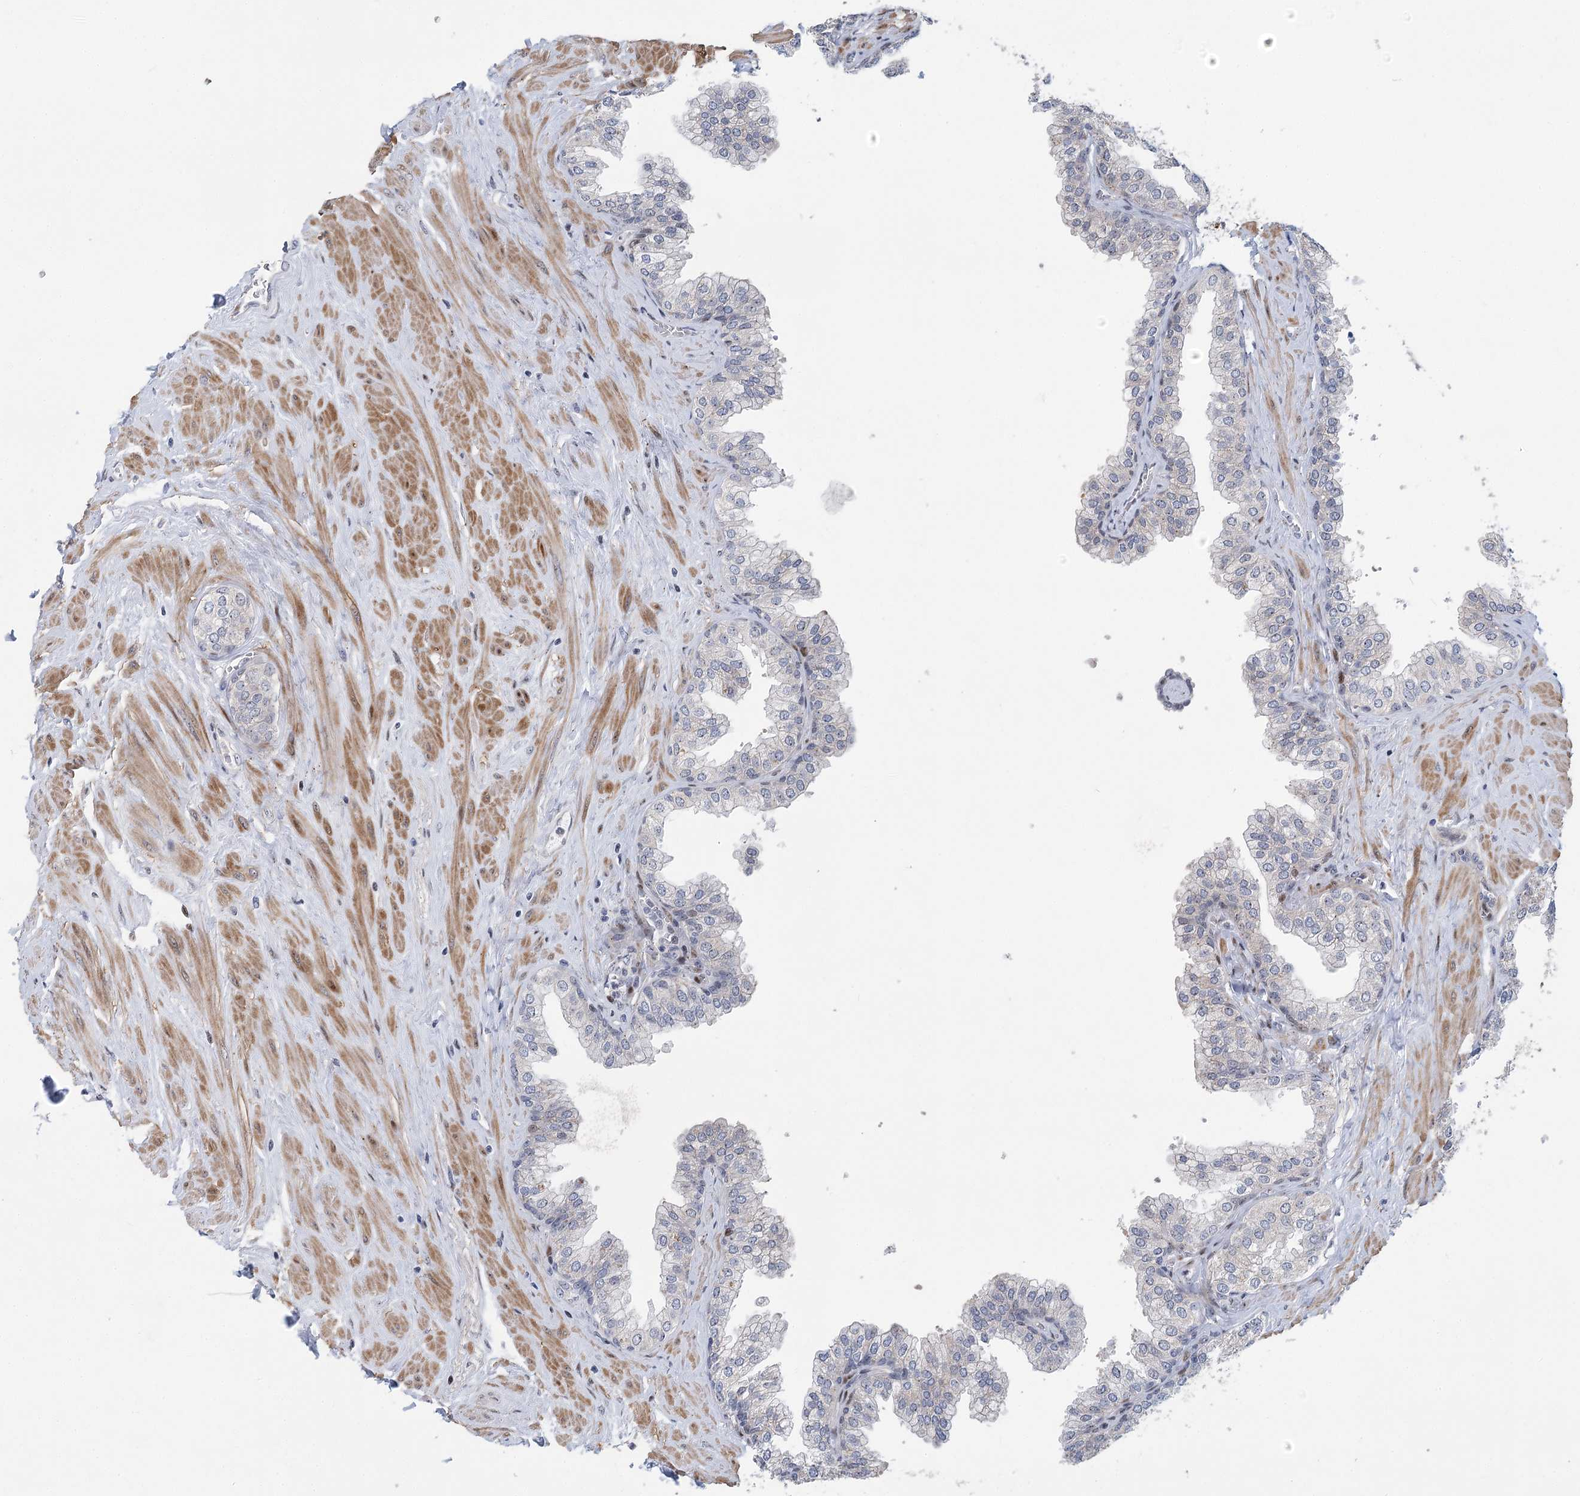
{"staining": {"intensity": "negative", "quantity": "none", "location": "none"}, "tissue": "prostate", "cell_type": "Glandular cells", "image_type": "normal", "snomed": [{"axis": "morphology", "description": "Normal tissue, NOS"}, {"axis": "morphology", "description": "Urothelial carcinoma, Low grade"}, {"axis": "topography", "description": "Urinary bladder"}, {"axis": "topography", "description": "Prostate"}], "caption": "Immunohistochemistry (IHC) histopathology image of unremarkable prostate: prostate stained with DAB (3,3'-diaminobenzidine) demonstrates no significant protein expression in glandular cells.", "gene": "CAMTA1", "patient": {"sex": "male", "age": 60}}